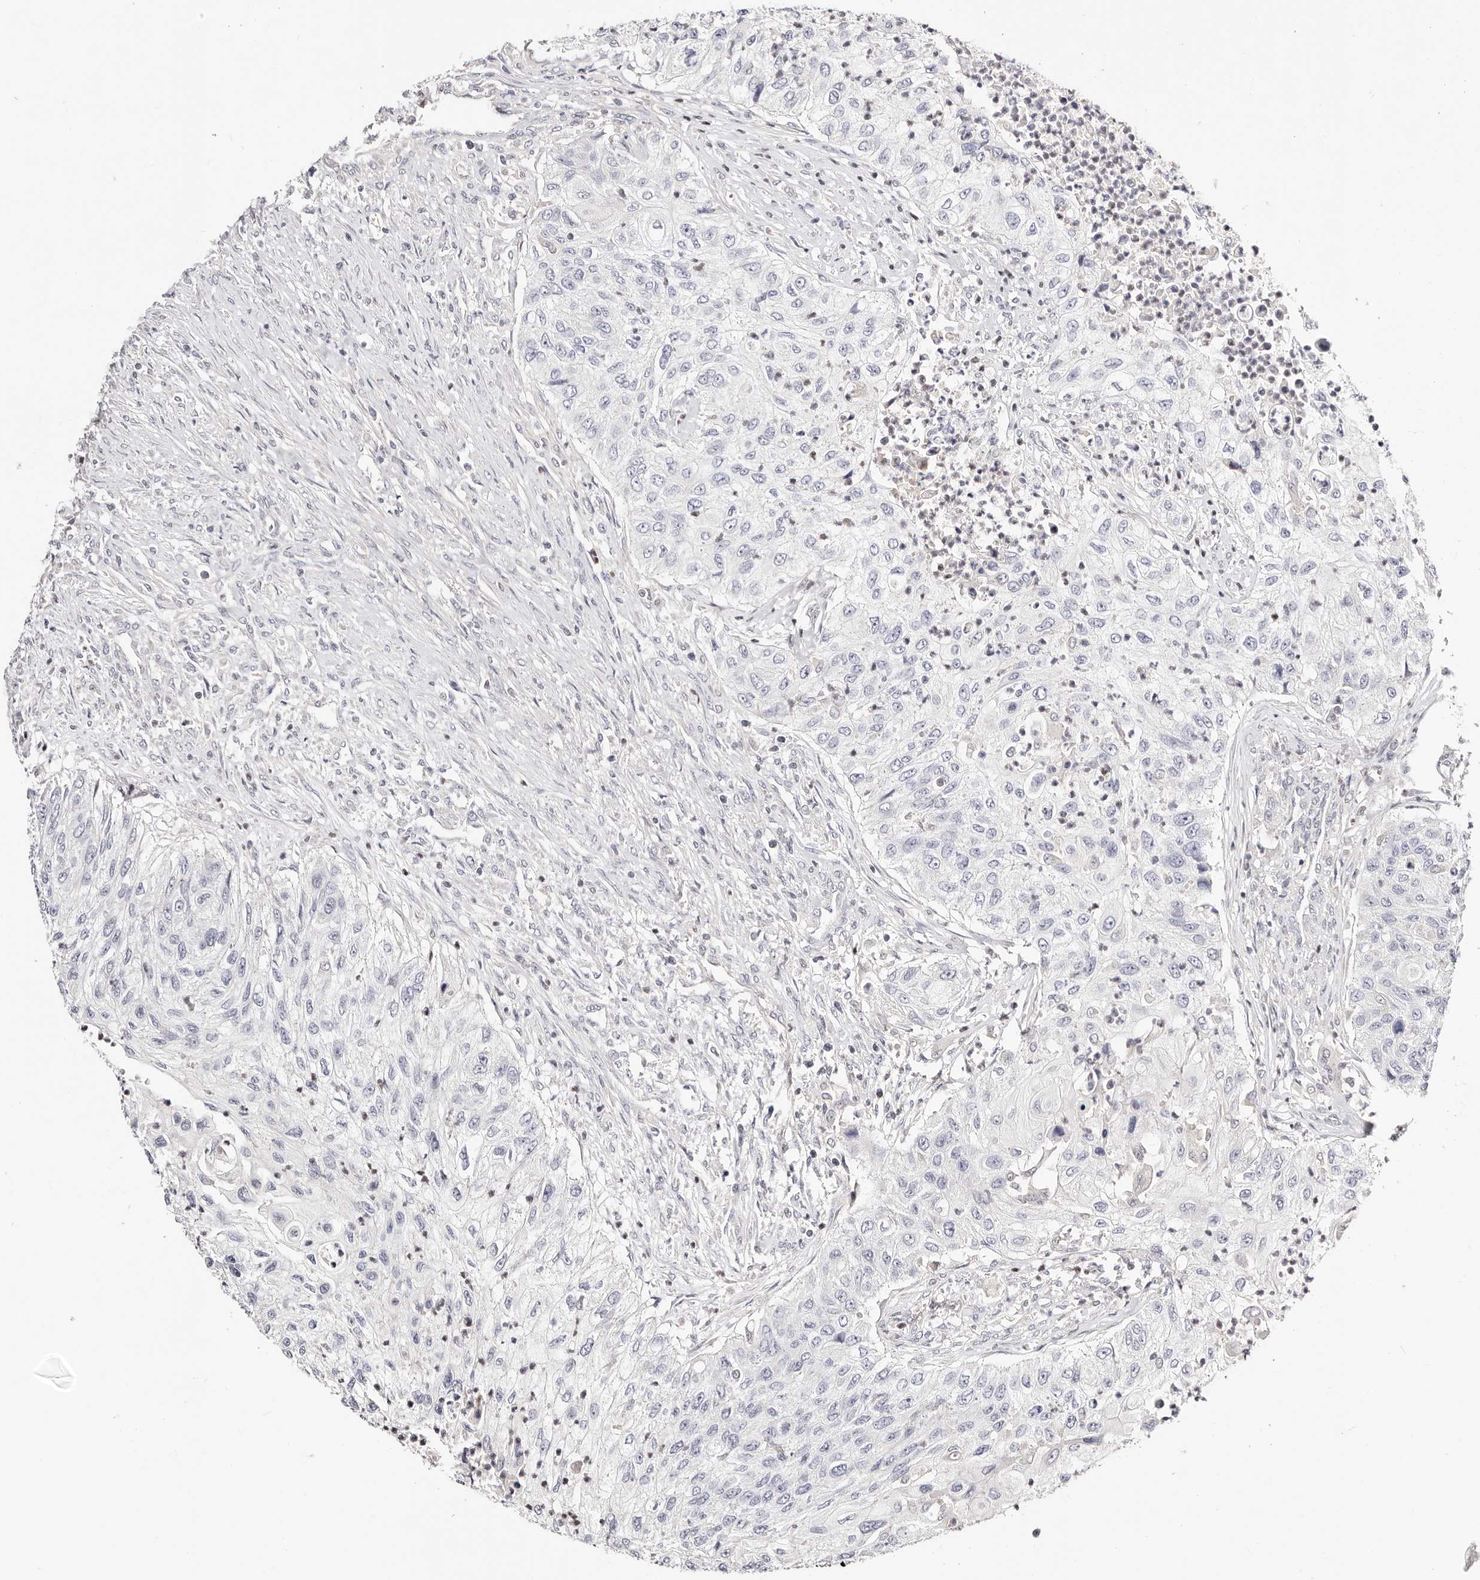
{"staining": {"intensity": "negative", "quantity": "none", "location": "none"}, "tissue": "urothelial cancer", "cell_type": "Tumor cells", "image_type": "cancer", "snomed": [{"axis": "morphology", "description": "Urothelial carcinoma, High grade"}, {"axis": "topography", "description": "Urinary bladder"}], "caption": "The histopathology image exhibits no significant expression in tumor cells of urothelial cancer.", "gene": "STAT5A", "patient": {"sex": "female", "age": 60}}